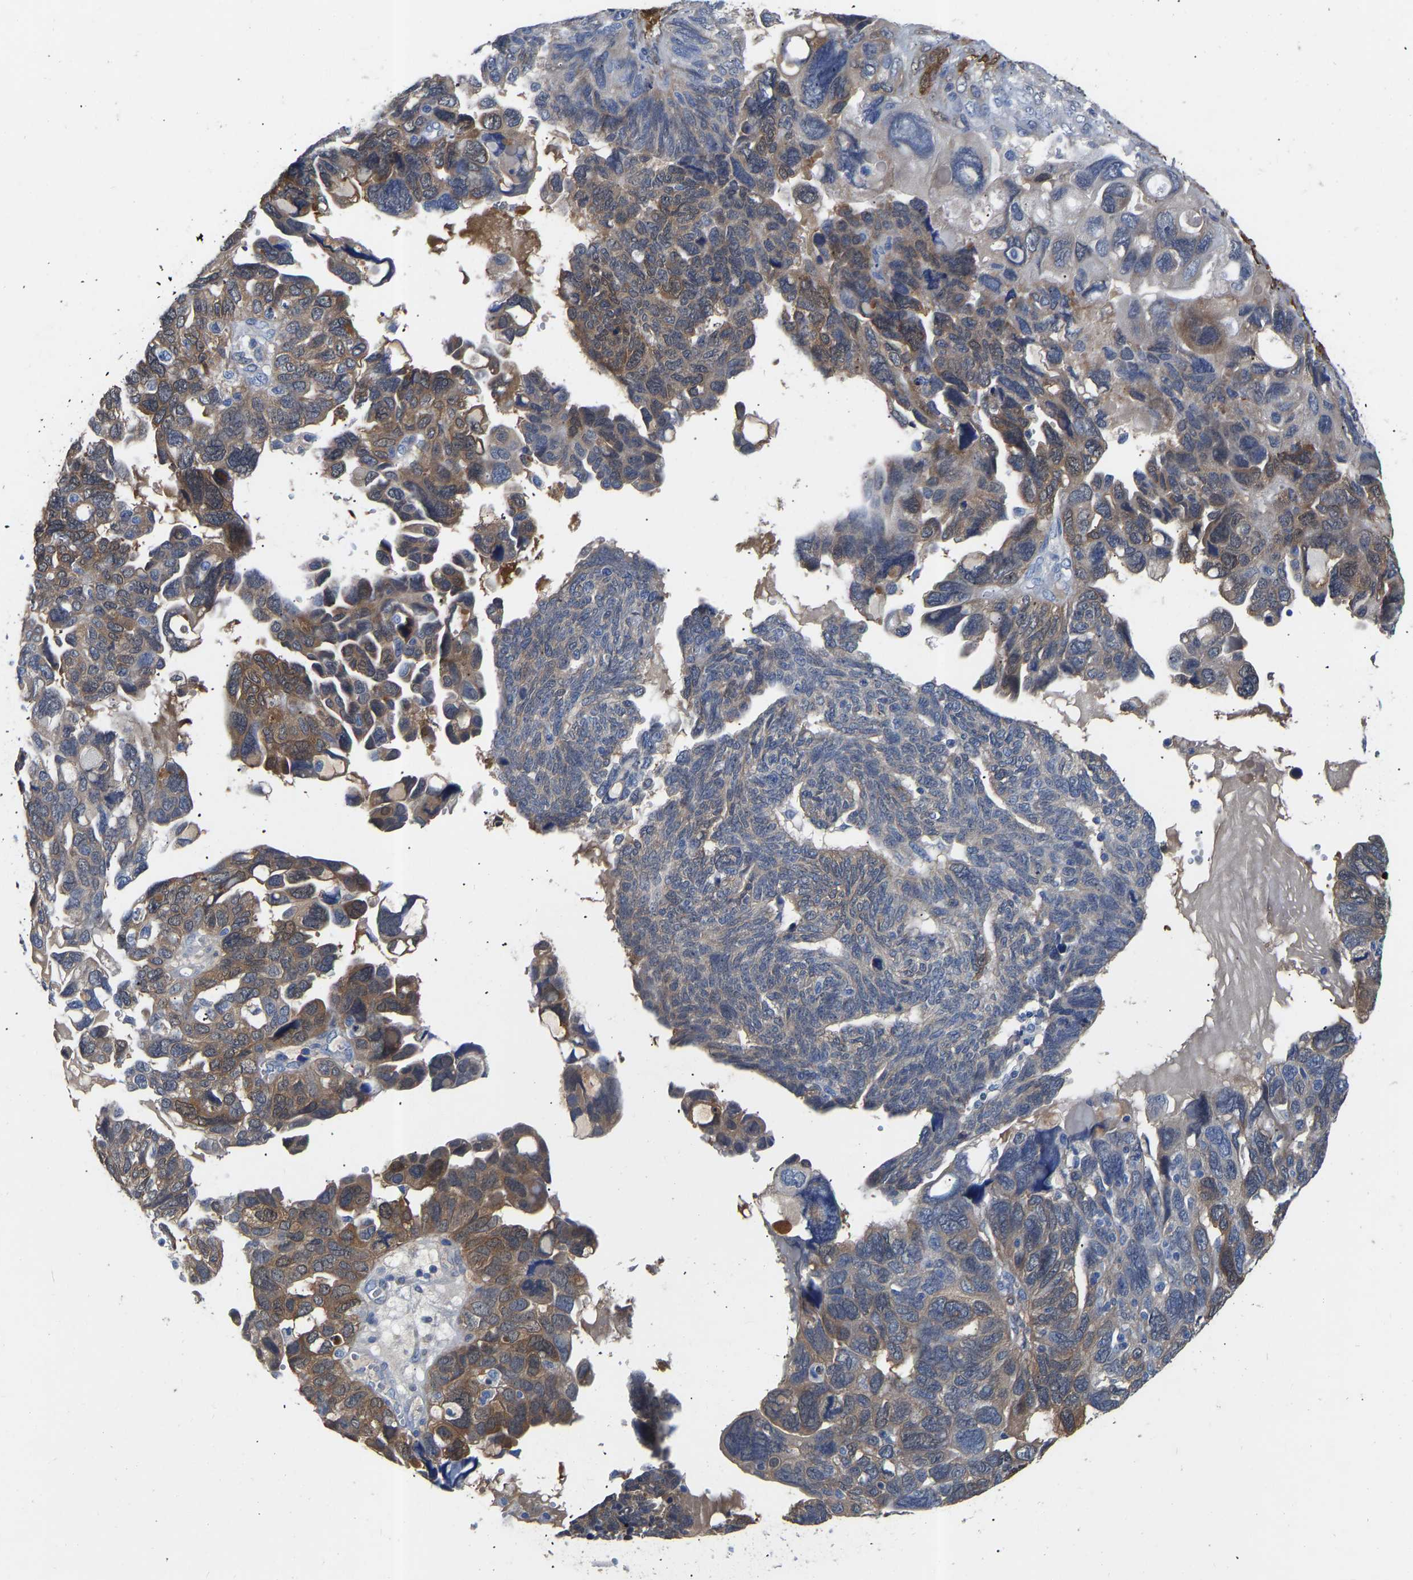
{"staining": {"intensity": "moderate", "quantity": "25%-75%", "location": "cytoplasmic/membranous"}, "tissue": "ovarian cancer", "cell_type": "Tumor cells", "image_type": "cancer", "snomed": [{"axis": "morphology", "description": "Cystadenocarcinoma, serous, NOS"}, {"axis": "topography", "description": "Ovary"}], "caption": "IHC (DAB (3,3'-diaminobenzidine)) staining of ovarian cancer shows moderate cytoplasmic/membranous protein positivity in approximately 25%-75% of tumor cells.", "gene": "RBP1", "patient": {"sex": "female", "age": 79}}